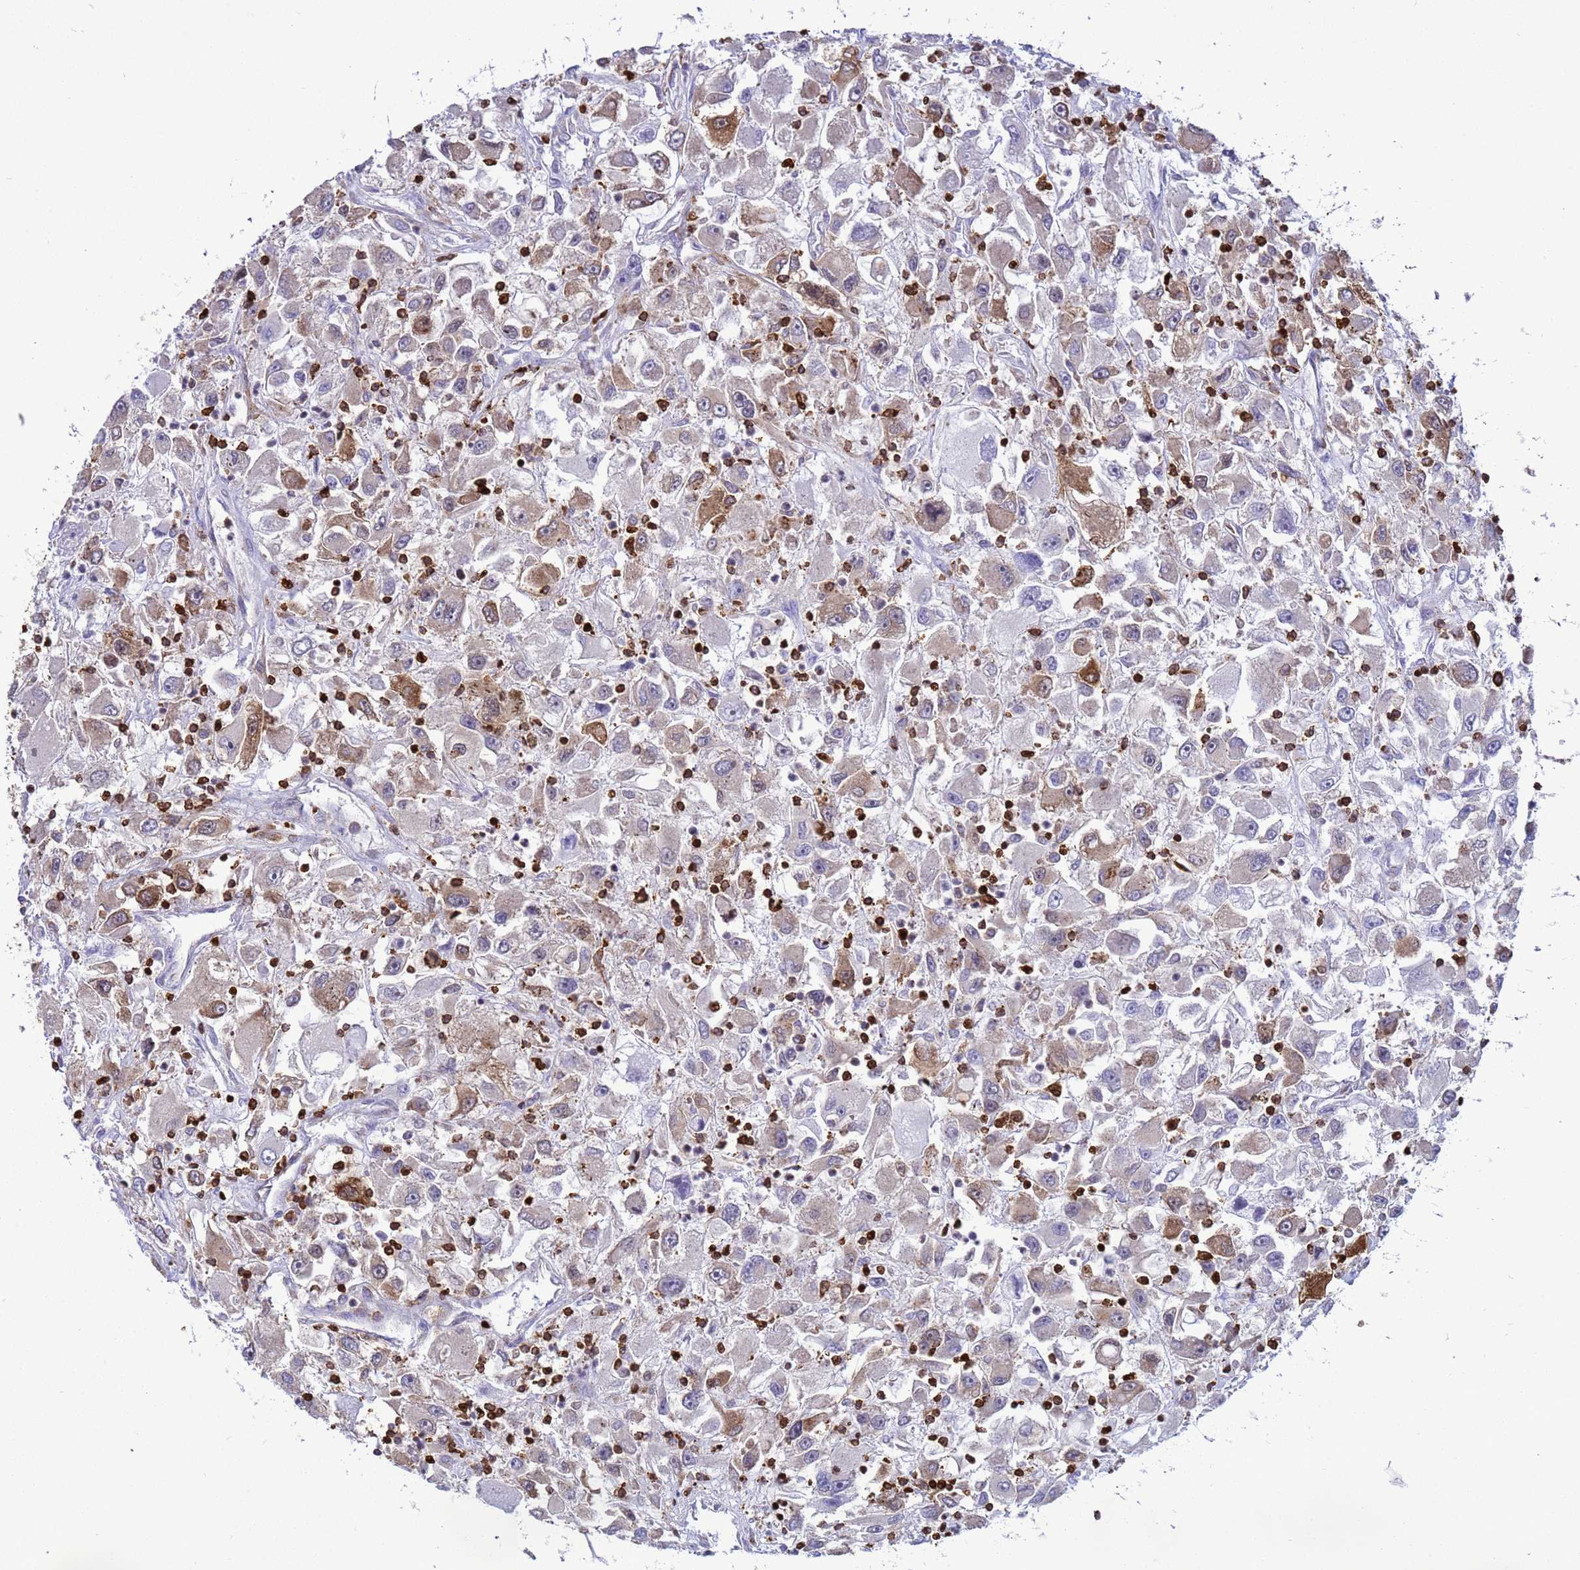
{"staining": {"intensity": "moderate", "quantity": "<25%", "location": "cytoplasmic/membranous"}, "tissue": "renal cancer", "cell_type": "Tumor cells", "image_type": "cancer", "snomed": [{"axis": "morphology", "description": "Adenocarcinoma, NOS"}, {"axis": "topography", "description": "Kidney"}], "caption": "An image of human renal cancer stained for a protein reveals moderate cytoplasmic/membranous brown staining in tumor cells.", "gene": "EZR", "patient": {"sex": "female", "age": 52}}